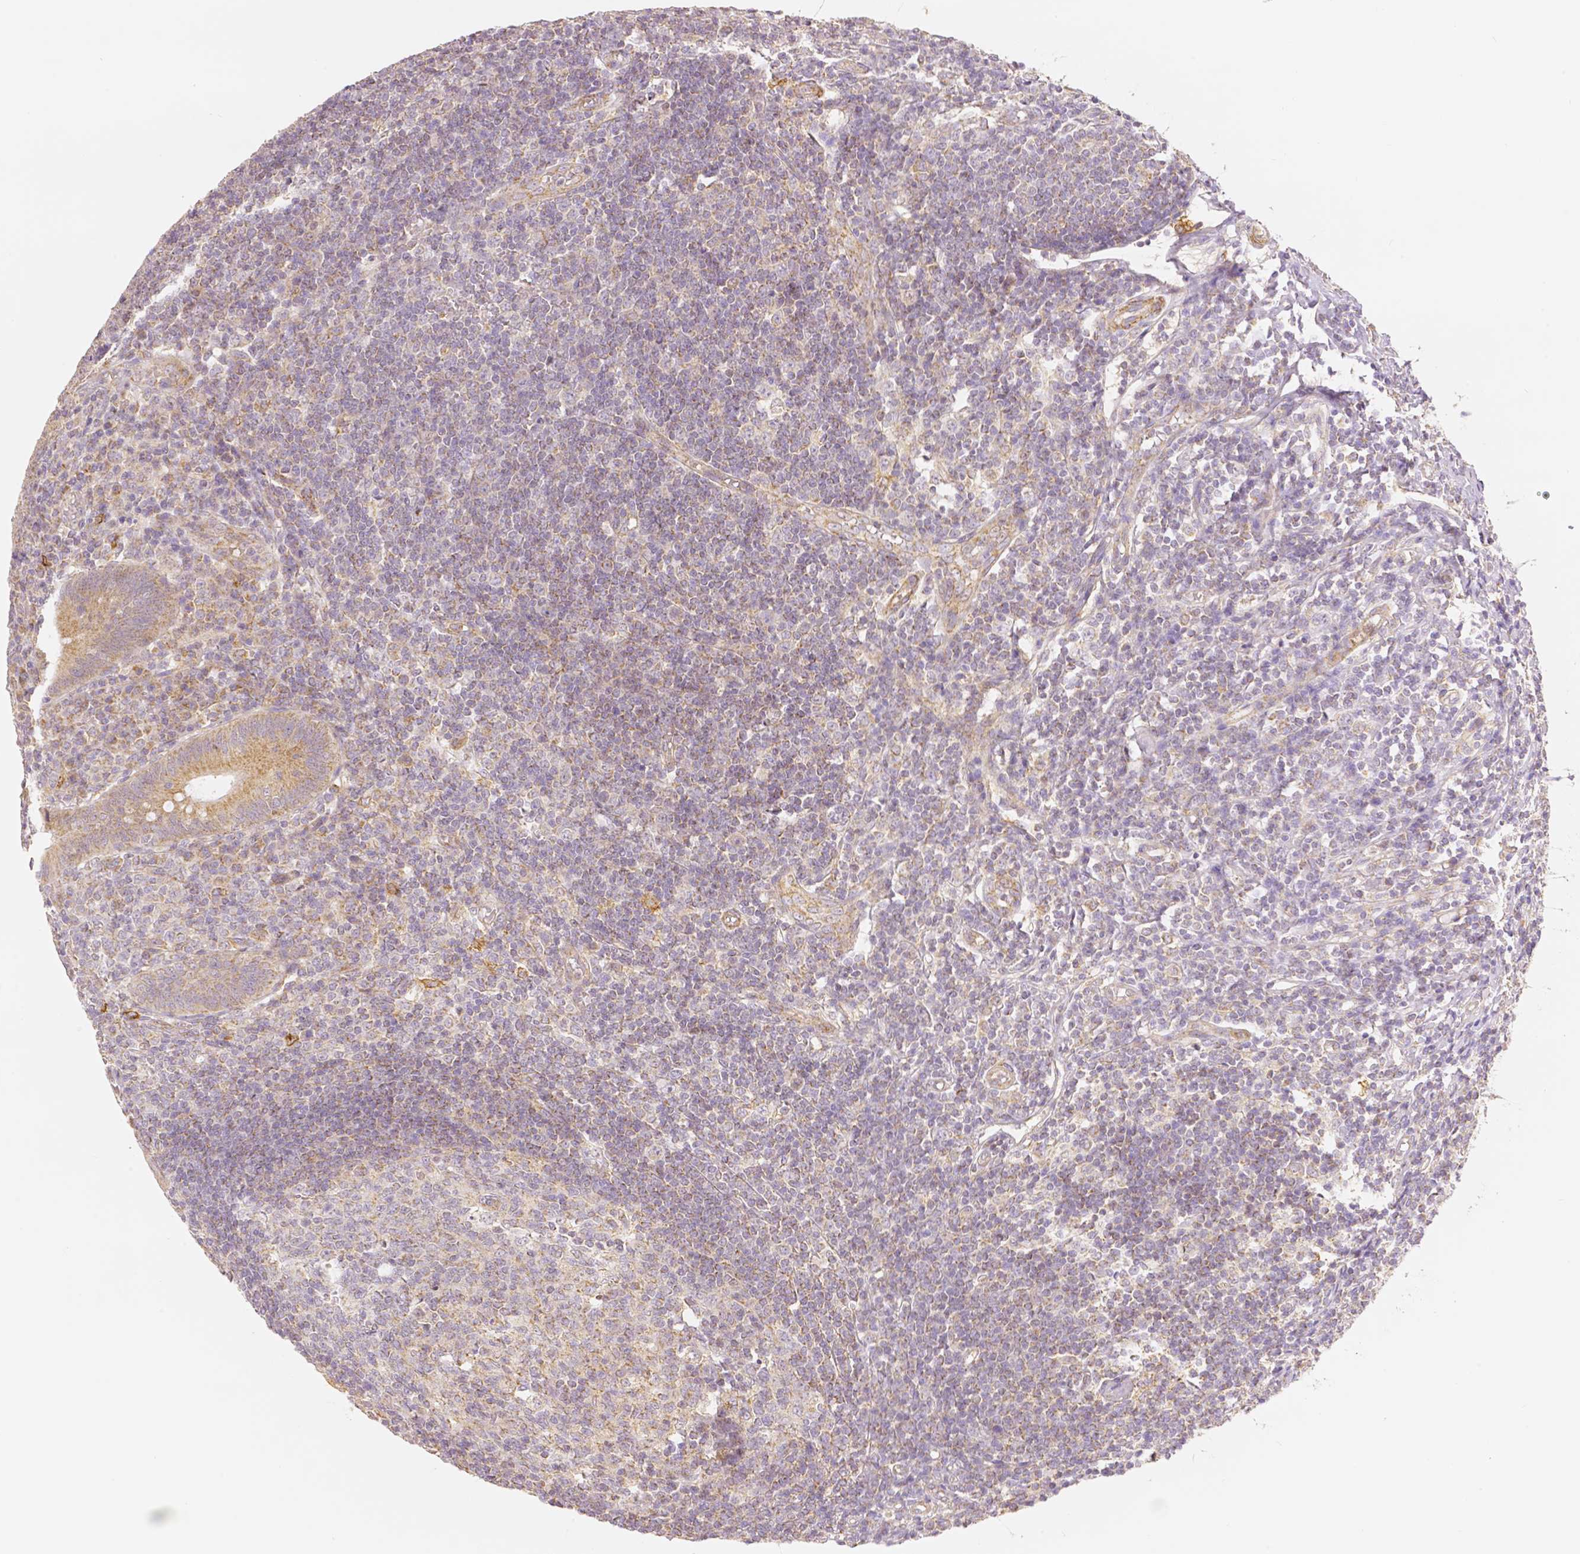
{"staining": {"intensity": "moderate", "quantity": ">75%", "location": "cytoplasmic/membranous"}, "tissue": "appendix", "cell_type": "Glandular cells", "image_type": "normal", "snomed": [{"axis": "morphology", "description": "Normal tissue, NOS"}, {"axis": "topography", "description": "Appendix"}], "caption": "IHC (DAB (3,3'-diaminobenzidine)) staining of unremarkable appendix reveals moderate cytoplasmic/membranous protein positivity in approximately >75% of glandular cells. The staining is performed using DAB brown chromogen to label protein expression. The nuclei are counter-stained blue using hematoxylin.", "gene": "RHOT1", "patient": {"sex": "male", "age": 18}}